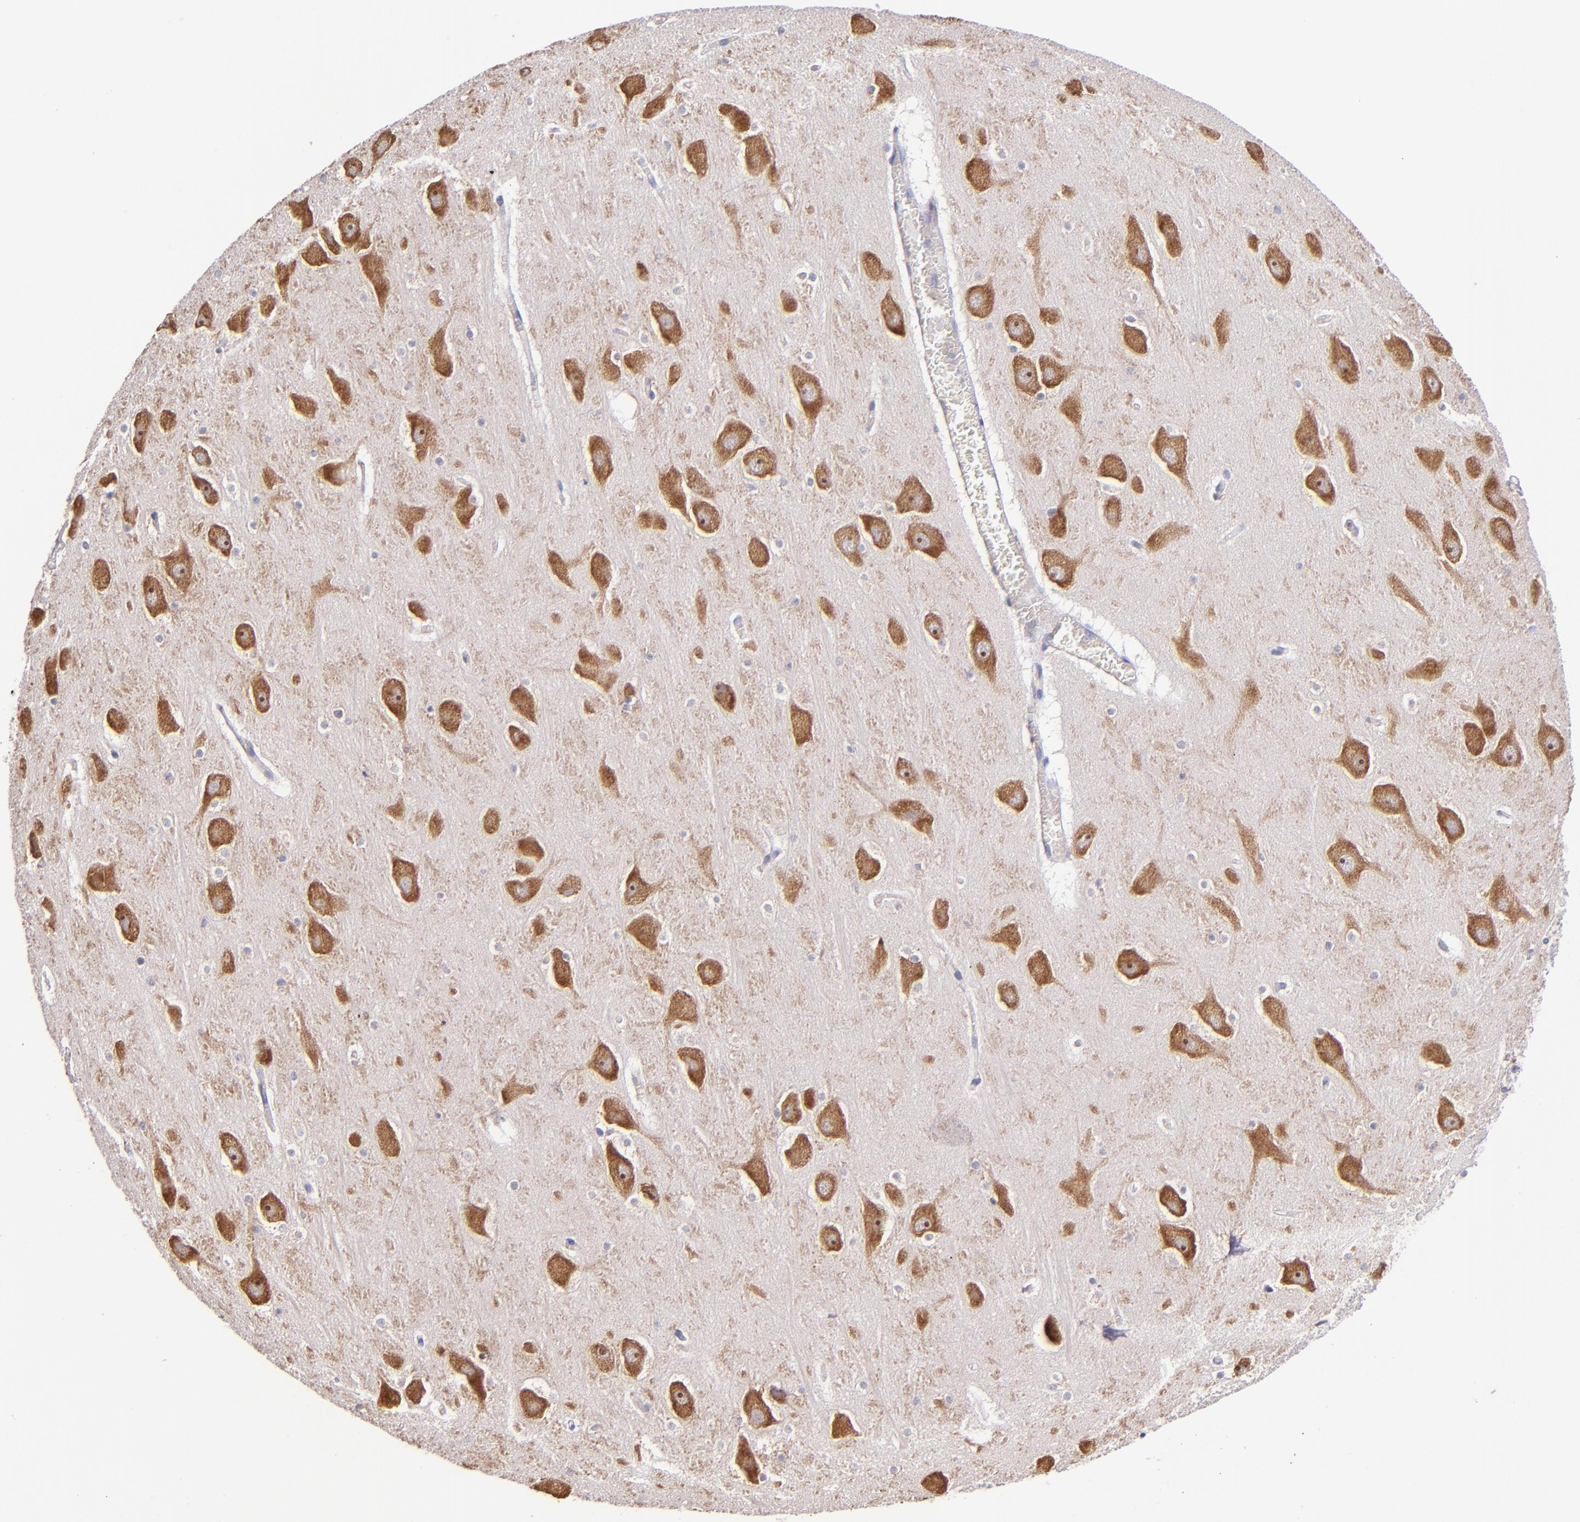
{"staining": {"intensity": "moderate", "quantity": "<25%", "location": "cytoplasmic/membranous"}, "tissue": "hippocampus", "cell_type": "Glial cells", "image_type": "normal", "snomed": [{"axis": "morphology", "description": "Normal tissue, NOS"}, {"axis": "topography", "description": "Hippocampus"}], "caption": "Immunohistochemistry (IHC) of unremarkable hippocampus exhibits low levels of moderate cytoplasmic/membranous positivity in about <25% of glial cells. (Stains: DAB (3,3'-diaminobenzidine) in brown, nuclei in blue, Microscopy: brightfield microscopy at high magnification).", "gene": "EIF4ENIF1", "patient": {"sex": "male", "age": 45}}